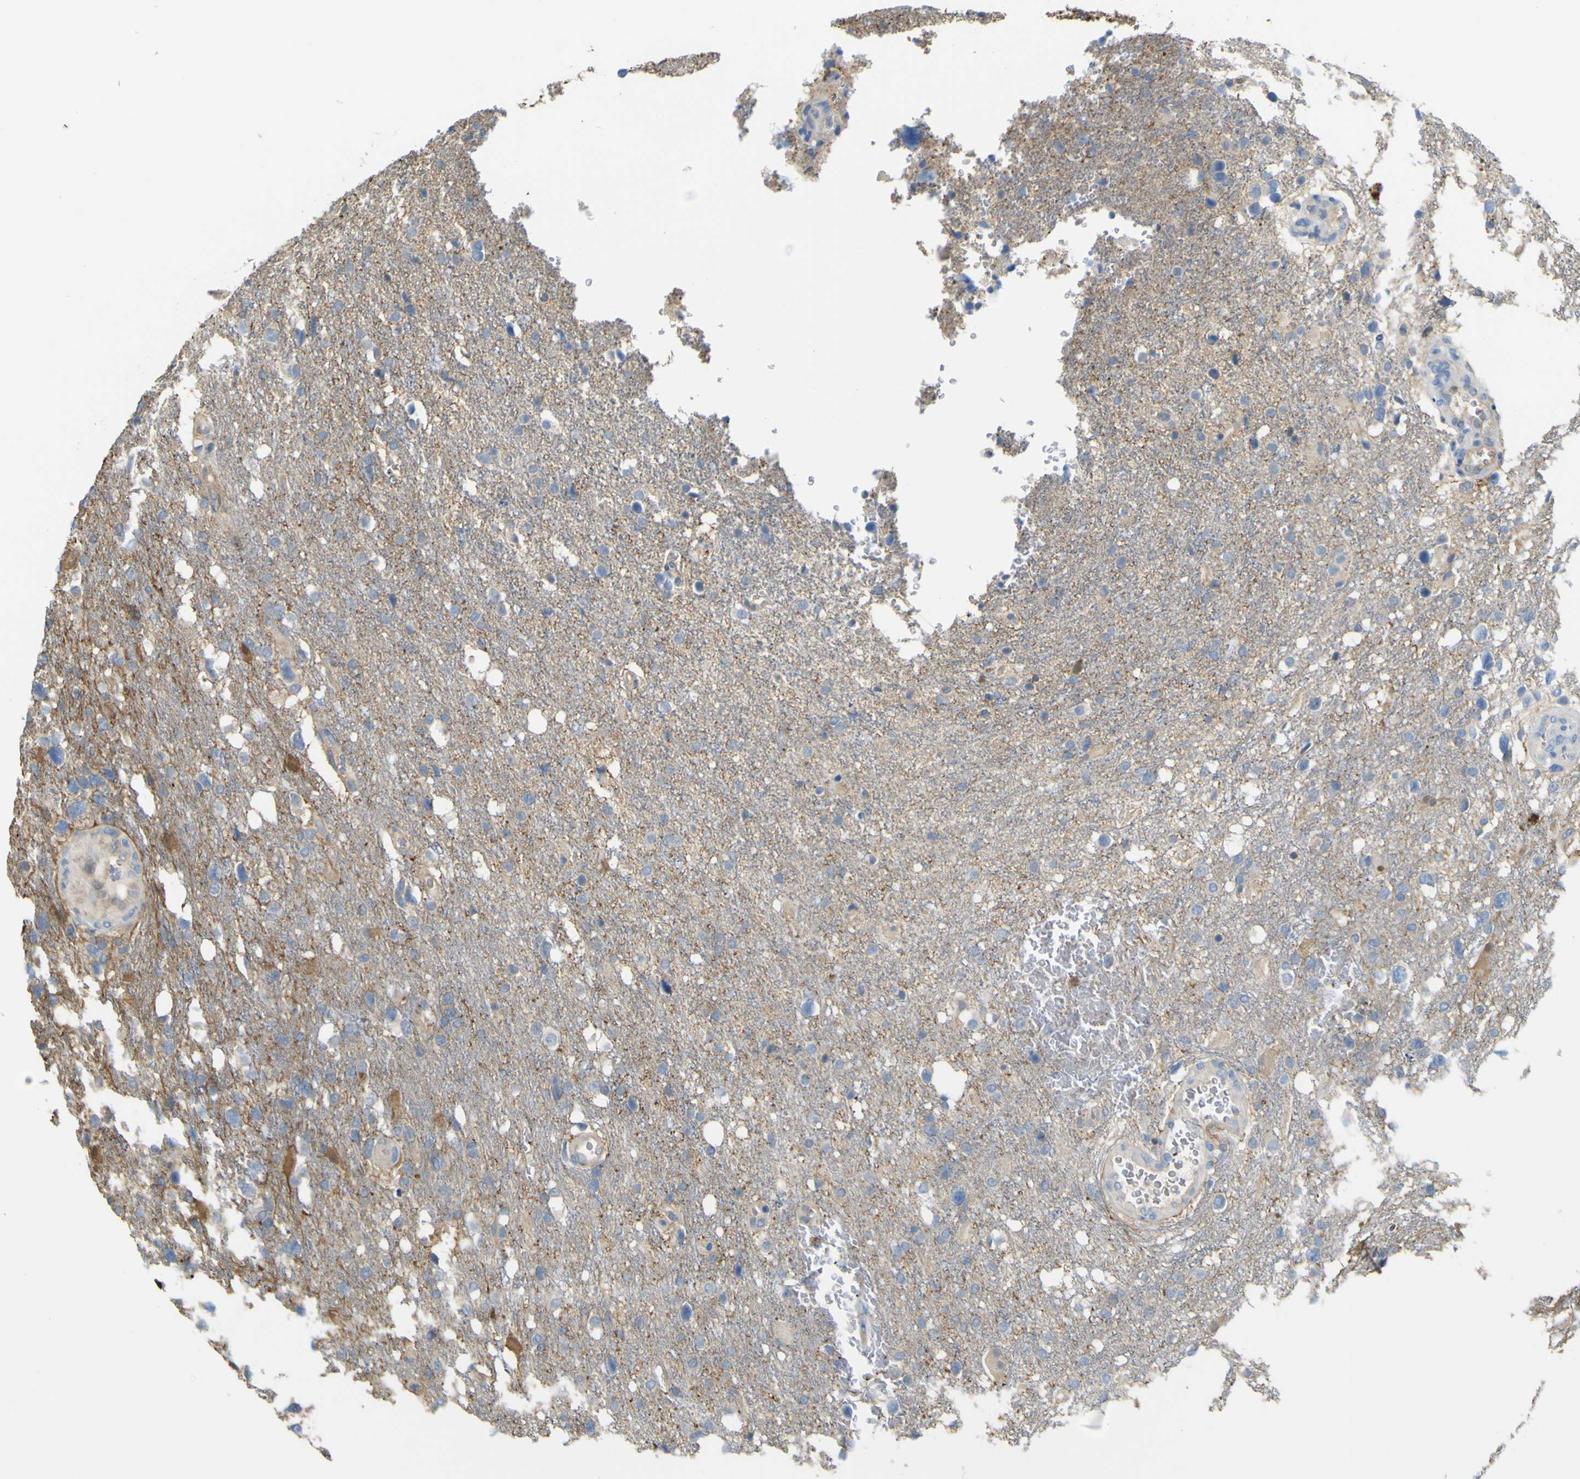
{"staining": {"intensity": "weak", "quantity": "<25%", "location": "cytoplasmic/membranous"}, "tissue": "glioma", "cell_type": "Tumor cells", "image_type": "cancer", "snomed": [{"axis": "morphology", "description": "Glioma, malignant, High grade"}, {"axis": "topography", "description": "Brain"}], "caption": "There is no significant positivity in tumor cells of glioma. (Stains: DAB (3,3'-diaminobenzidine) immunohistochemistry with hematoxylin counter stain, Microscopy: brightfield microscopy at high magnification).", "gene": "ABHD3", "patient": {"sex": "female", "age": 58}}